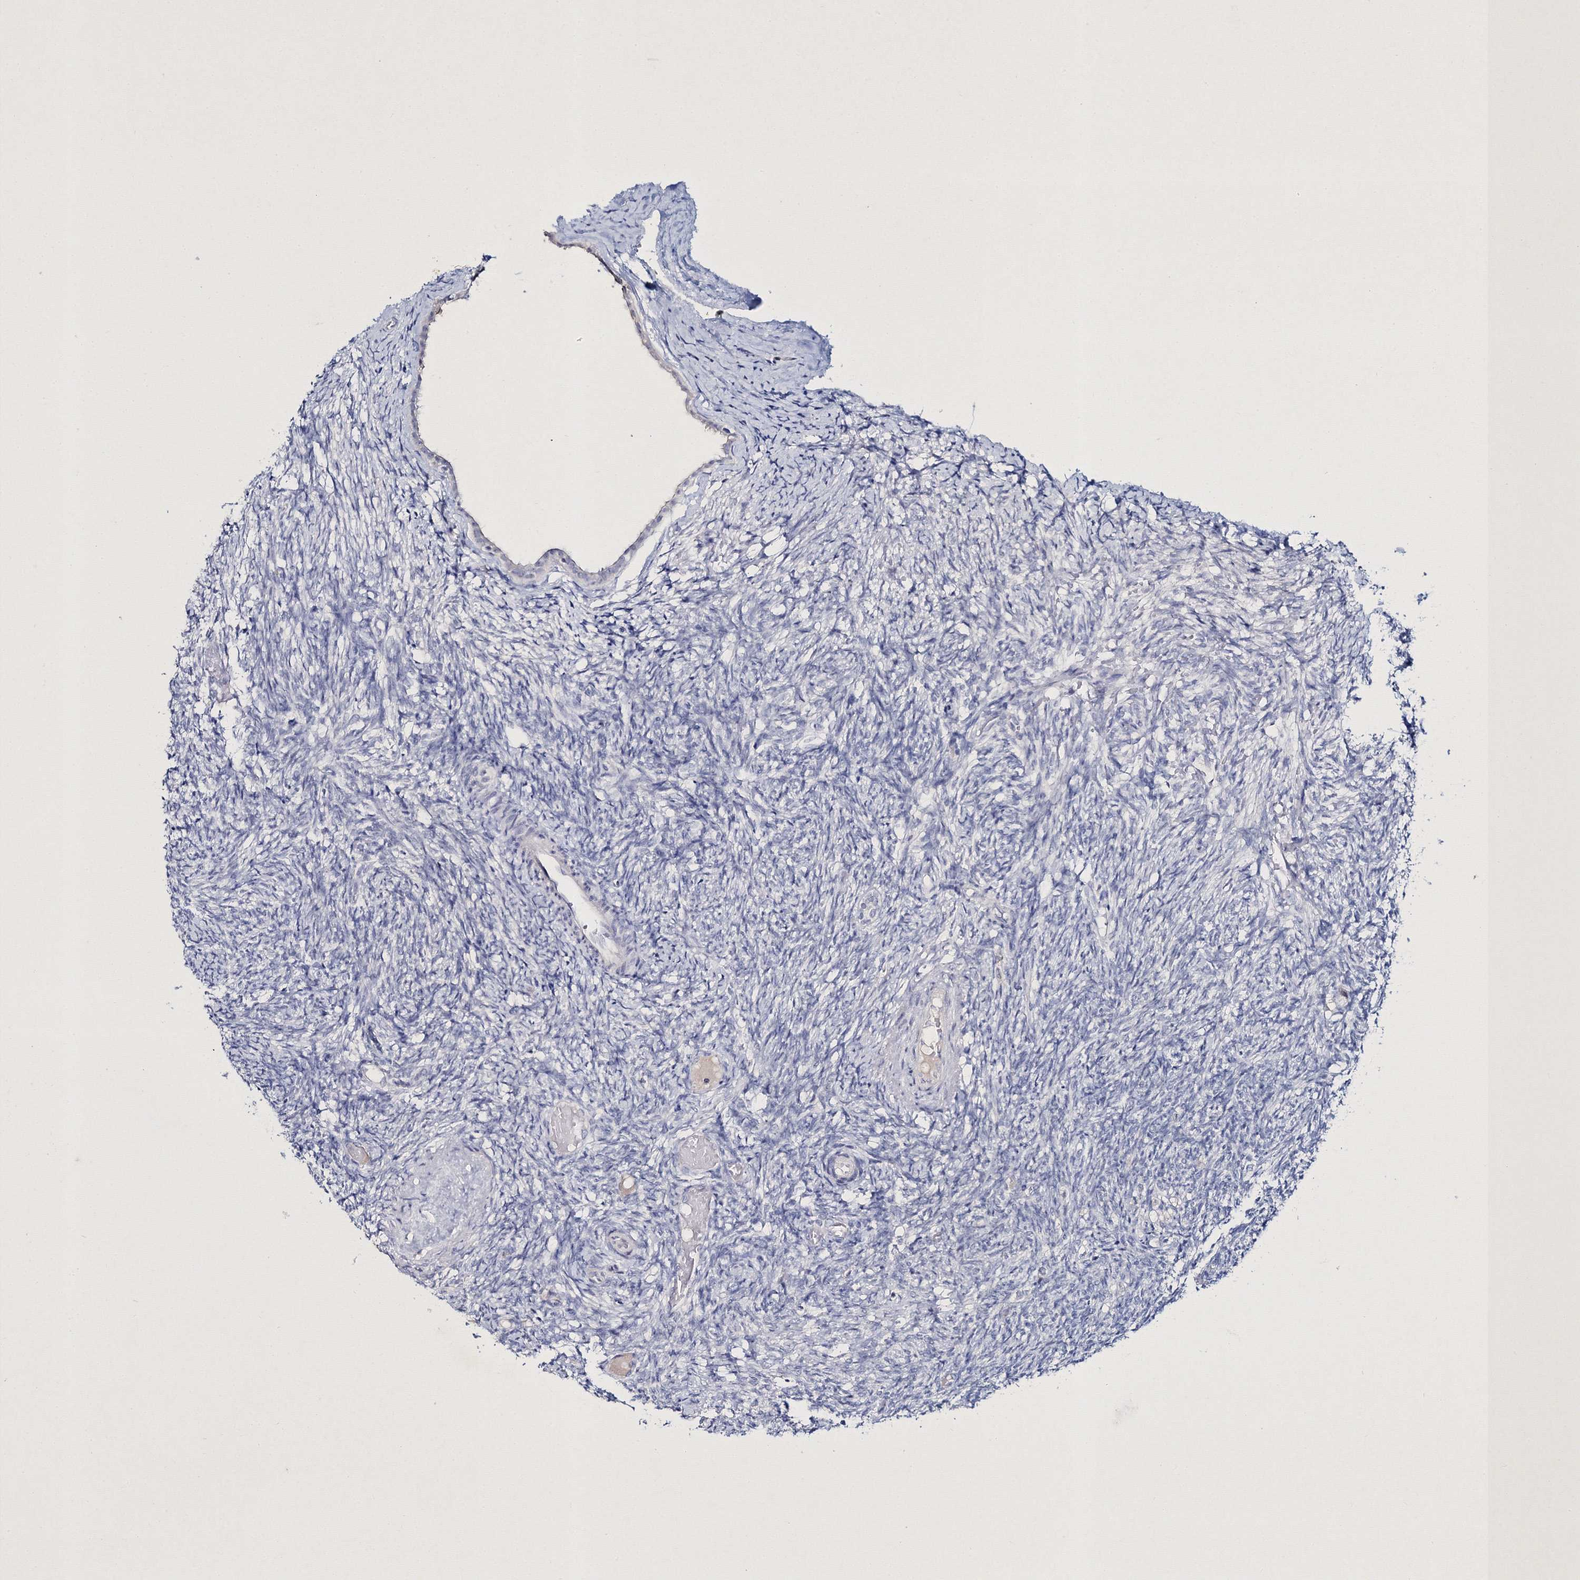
{"staining": {"intensity": "negative", "quantity": "none", "location": "none"}, "tissue": "ovary", "cell_type": "Ovarian stroma cells", "image_type": "normal", "snomed": [{"axis": "morphology", "description": "Normal tissue, NOS"}, {"axis": "topography", "description": "Ovary"}], "caption": "A high-resolution histopathology image shows immunohistochemistry staining of normal ovary, which shows no significant expression in ovarian stroma cells. The staining was performed using DAB (3,3'-diaminobenzidine) to visualize the protein expression in brown, while the nuclei were stained in blue with hematoxylin (Magnification: 20x).", "gene": "NEU4", "patient": {"sex": "female", "age": 41}}